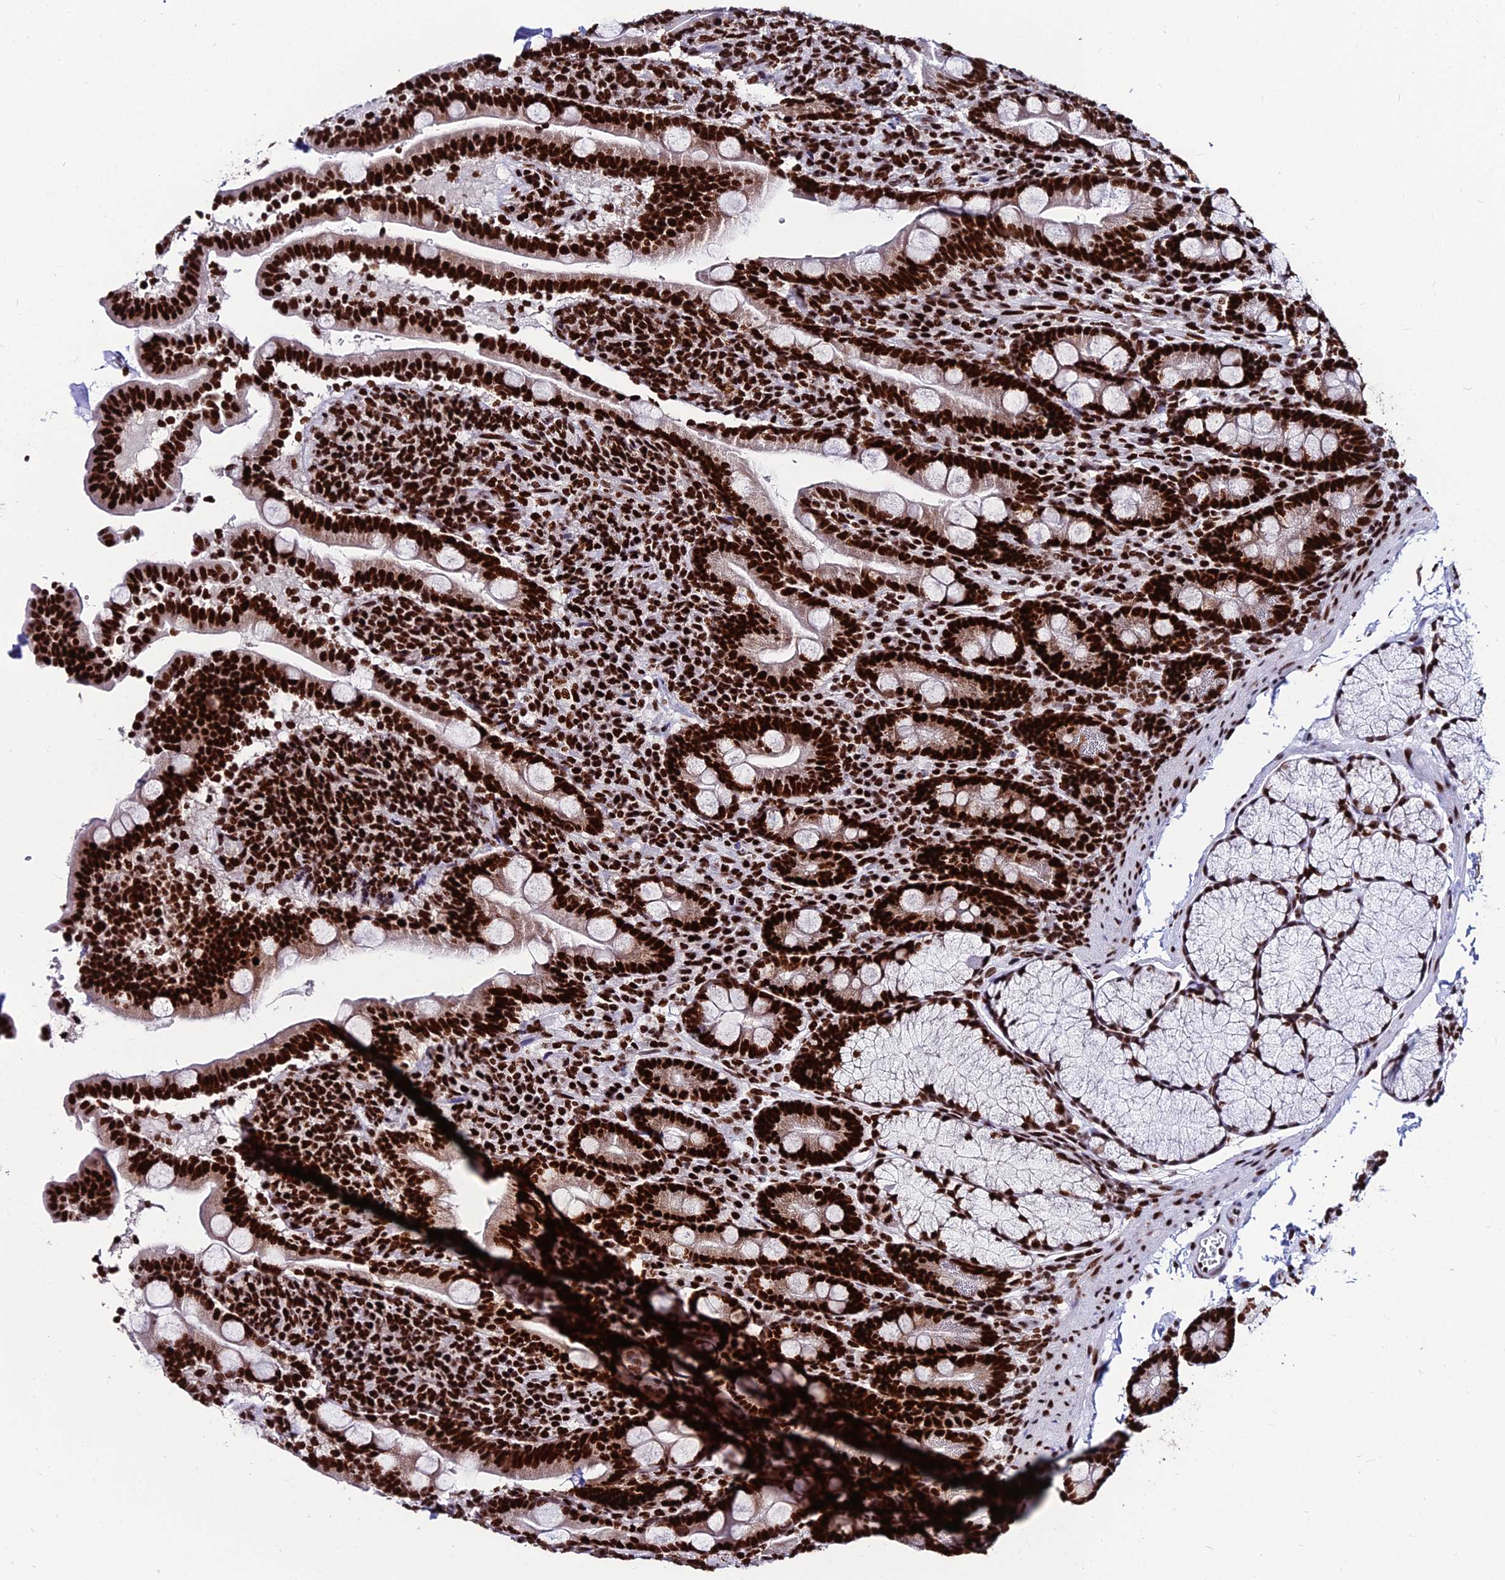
{"staining": {"intensity": "strong", "quantity": ">75%", "location": "nuclear"}, "tissue": "duodenum", "cell_type": "Glandular cells", "image_type": "normal", "snomed": [{"axis": "morphology", "description": "Normal tissue, NOS"}, {"axis": "topography", "description": "Duodenum"}], "caption": "Protein expression analysis of benign human duodenum reveals strong nuclear expression in about >75% of glandular cells. The staining was performed using DAB (3,3'-diaminobenzidine), with brown indicating positive protein expression. Nuclei are stained blue with hematoxylin.", "gene": "HNRNPH1", "patient": {"sex": "male", "age": 35}}